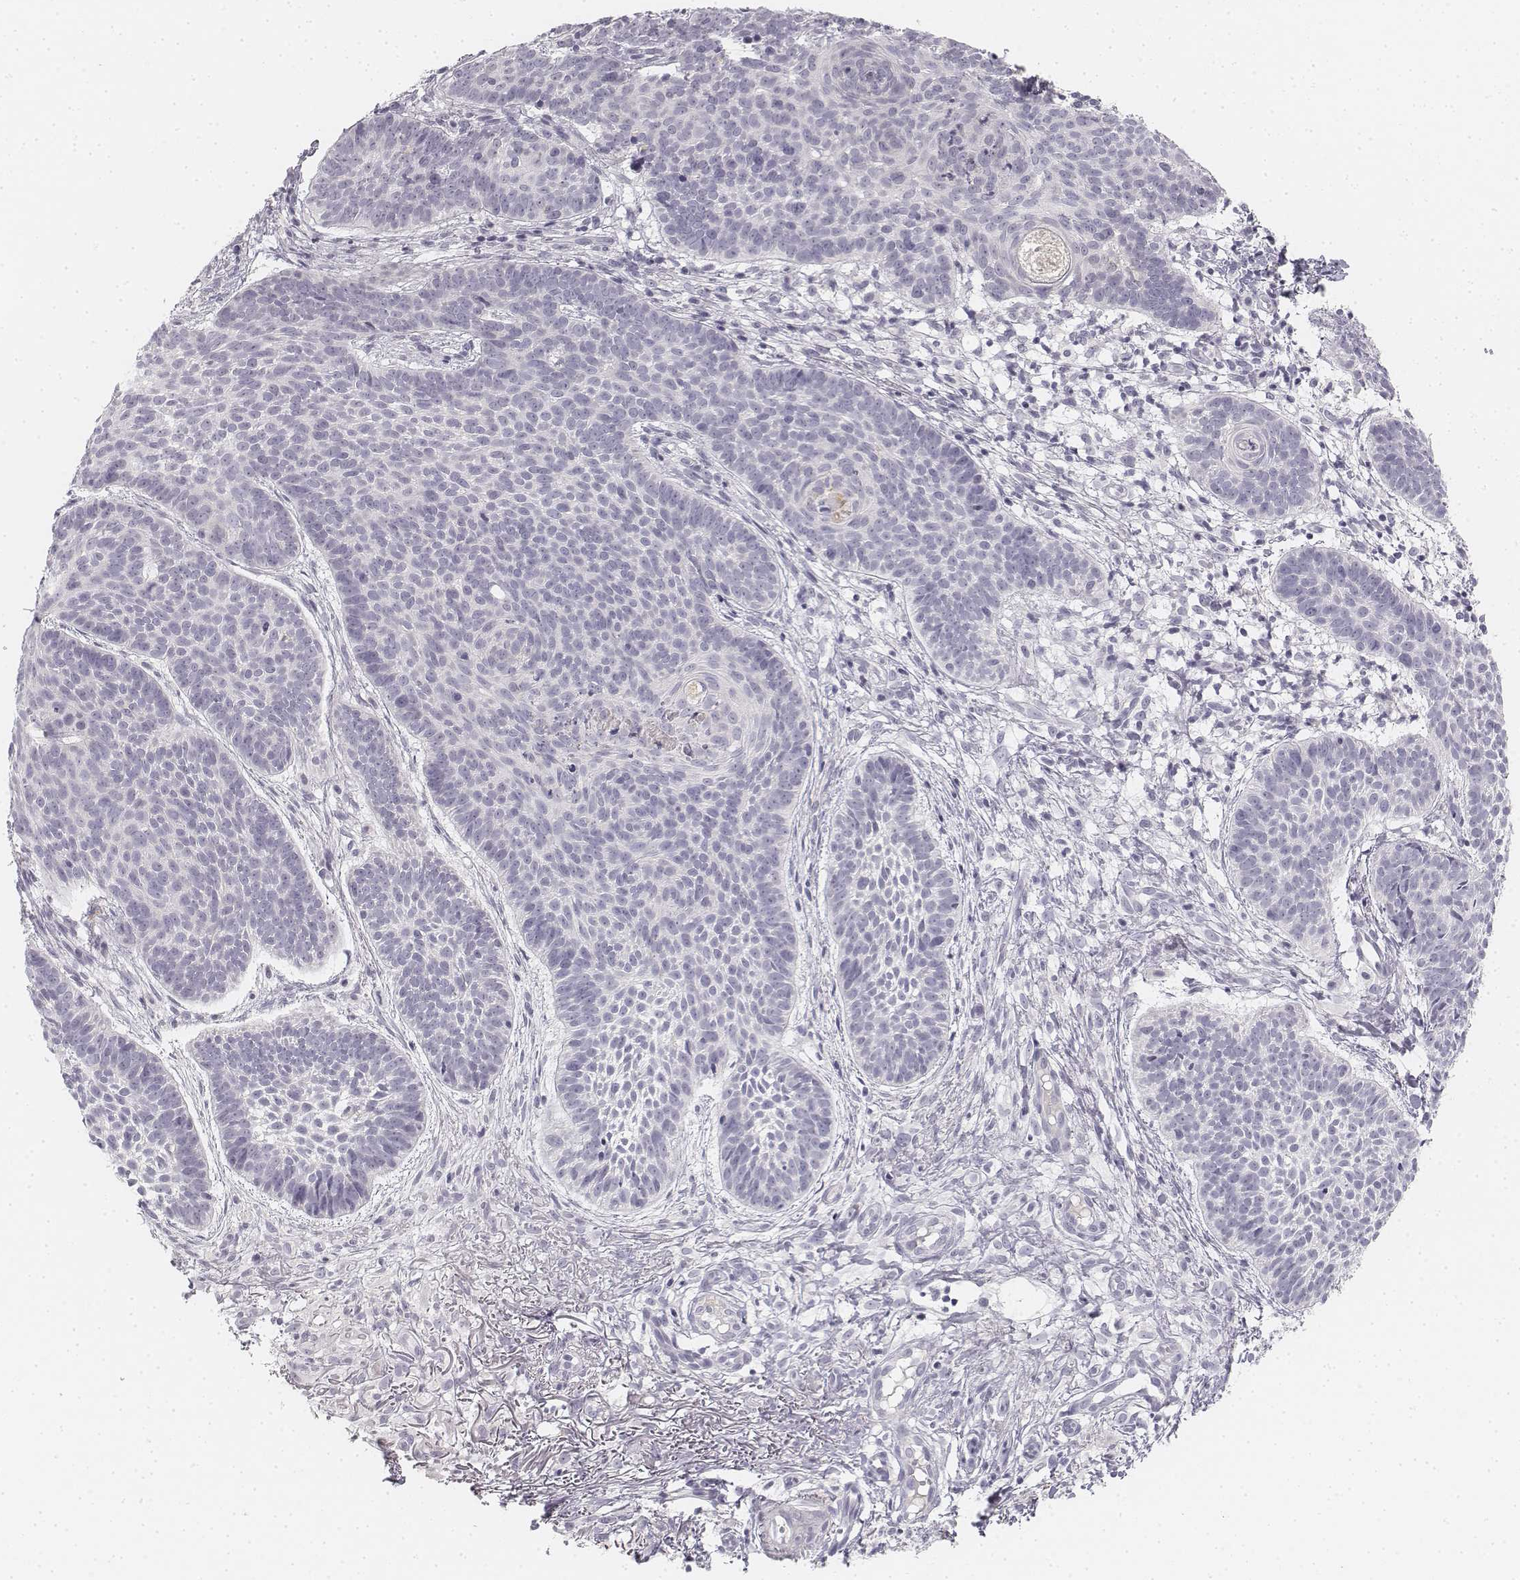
{"staining": {"intensity": "negative", "quantity": "none", "location": "none"}, "tissue": "skin cancer", "cell_type": "Tumor cells", "image_type": "cancer", "snomed": [{"axis": "morphology", "description": "Basal cell carcinoma"}, {"axis": "topography", "description": "Skin"}], "caption": "Immunohistochemical staining of human basal cell carcinoma (skin) displays no significant staining in tumor cells.", "gene": "DSG4", "patient": {"sex": "male", "age": 72}}